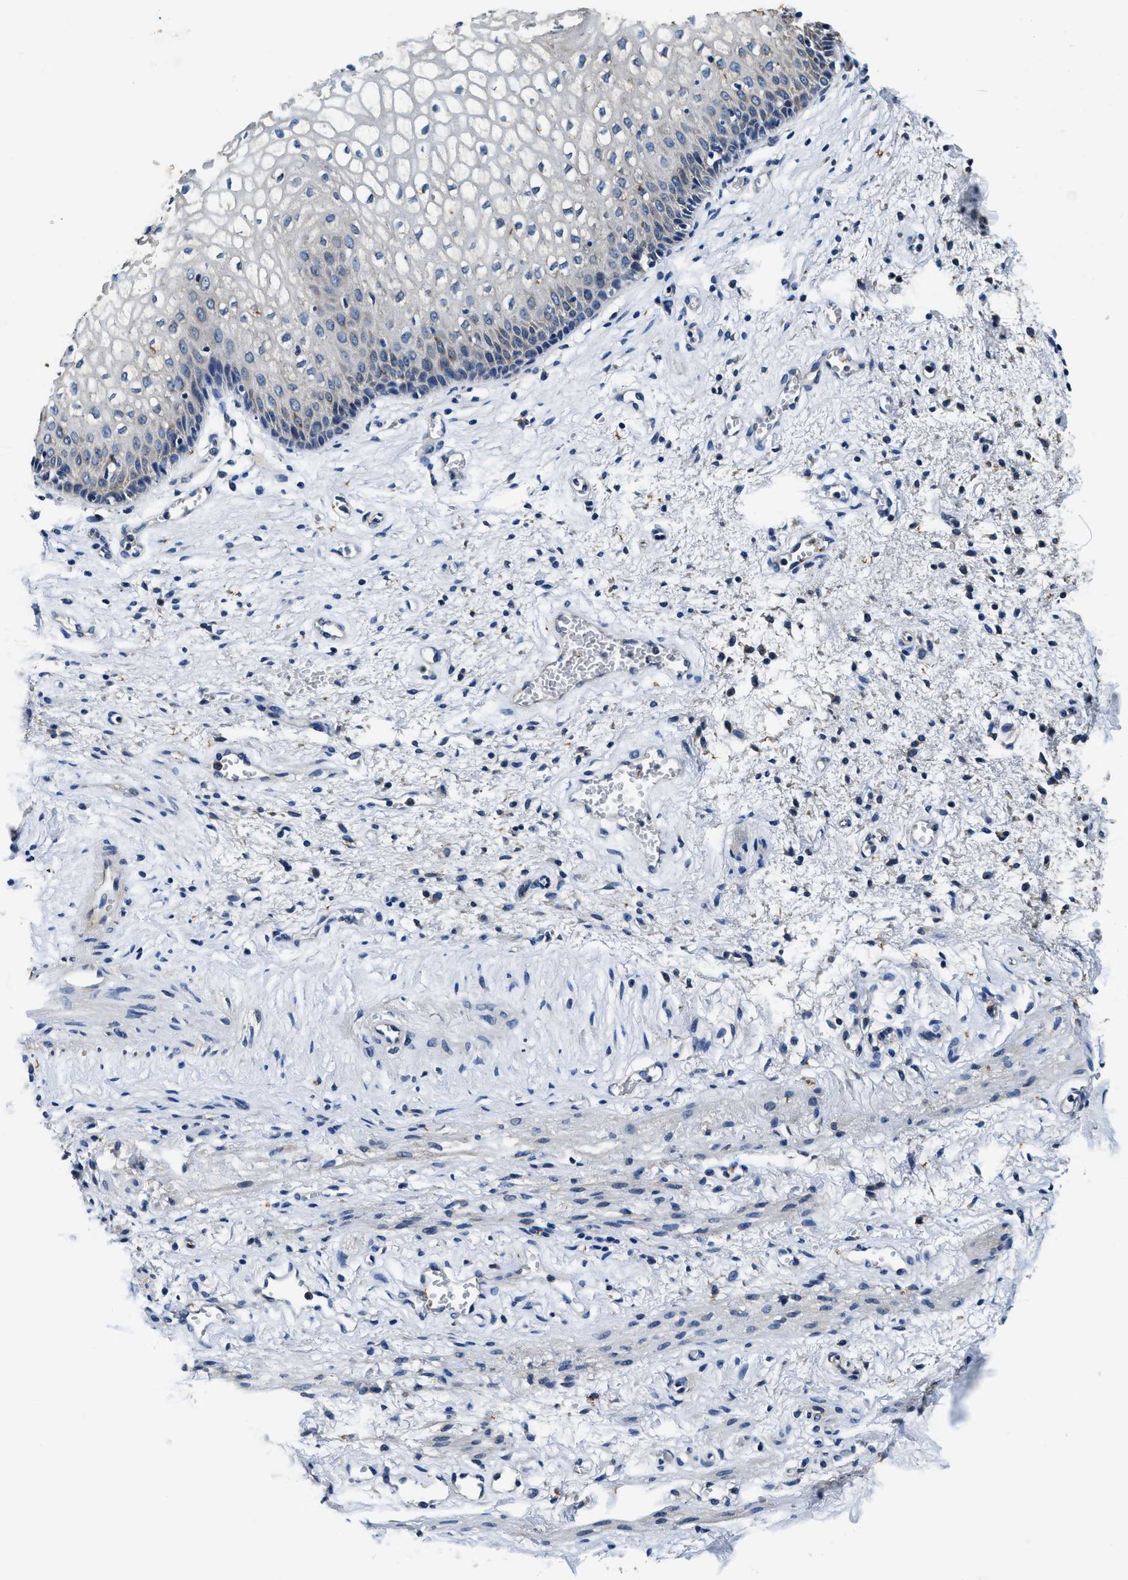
{"staining": {"intensity": "weak", "quantity": "25%-75%", "location": "cytoplasmic/membranous"}, "tissue": "vagina", "cell_type": "Squamous epithelial cells", "image_type": "normal", "snomed": [{"axis": "morphology", "description": "Normal tissue, NOS"}, {"axis": "topography", "description": "Vagina"}], "caption": "Vagina stained for a protein reveals weak cytoplasmic/membranous positivity in squamous epithelial cells. The staining was performed using DAB to visualize the protein expression in brown, while the nuclei were stained in blue with hematoxylin (Magnification: 20x).", "gene": "PI4KB", "patient": {"sex": "female", "age": 34}}